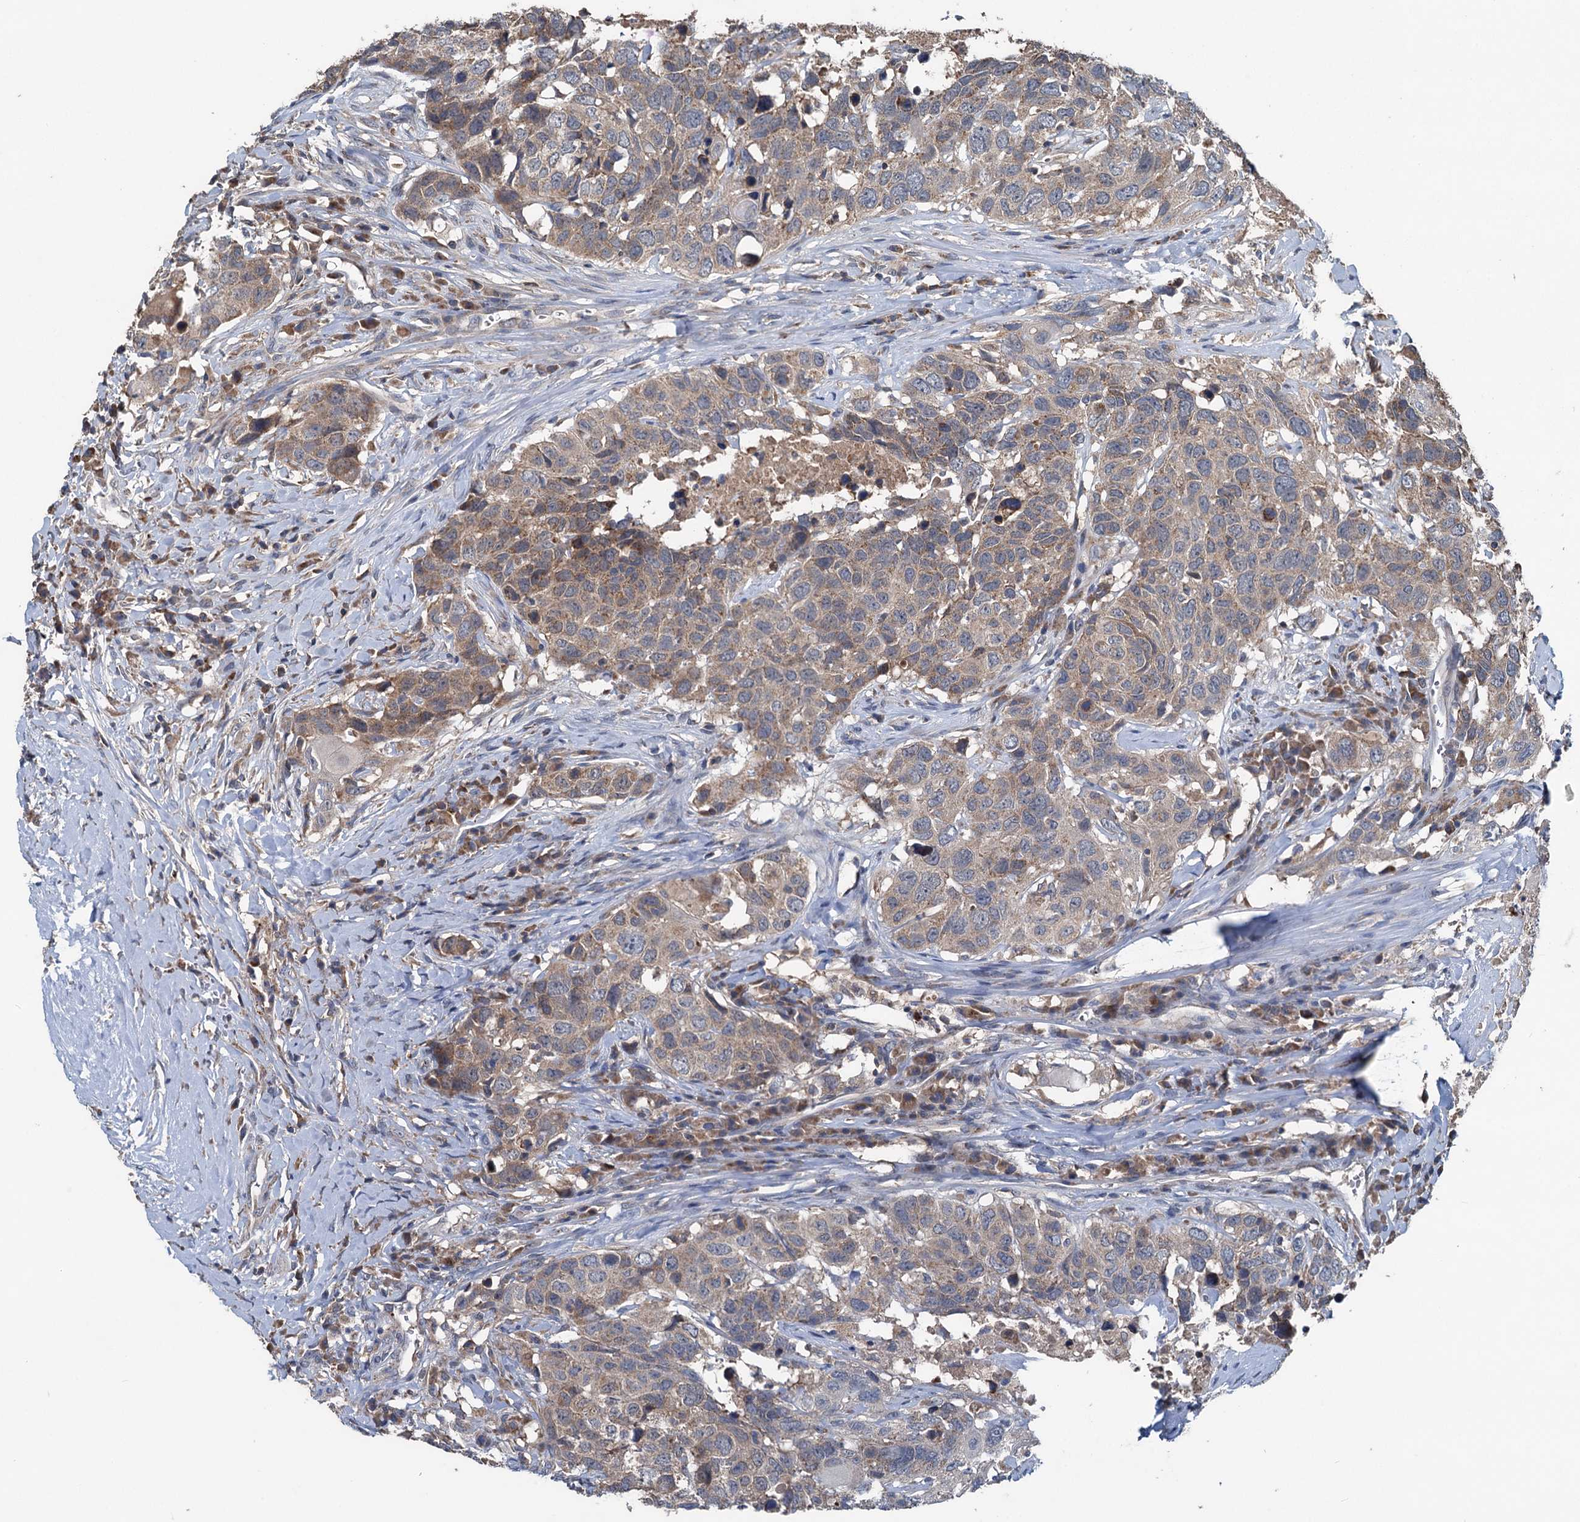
{"staining": {"intensity": "weak", "quantity": "25%-75%", "location": "cytoplasmic/membranous"}, "tissue": "head and neck cancer", "cell_type": "Tumor cells", "image_type": "cancer", "snomed": [{"axis": "morphology", "description": "Squamous cell carcinoma, NOS"}, {"axis": "topography", "description": "Head-Neck"}], "caption": "Head and neck cancer stained for a protein (brown) reveals weak cytoplasmic/membranous positive expression in about 25%-75% of tumor cells.", "gene": "OTUB1", "patient": {"sex": "male", "age": 66}}